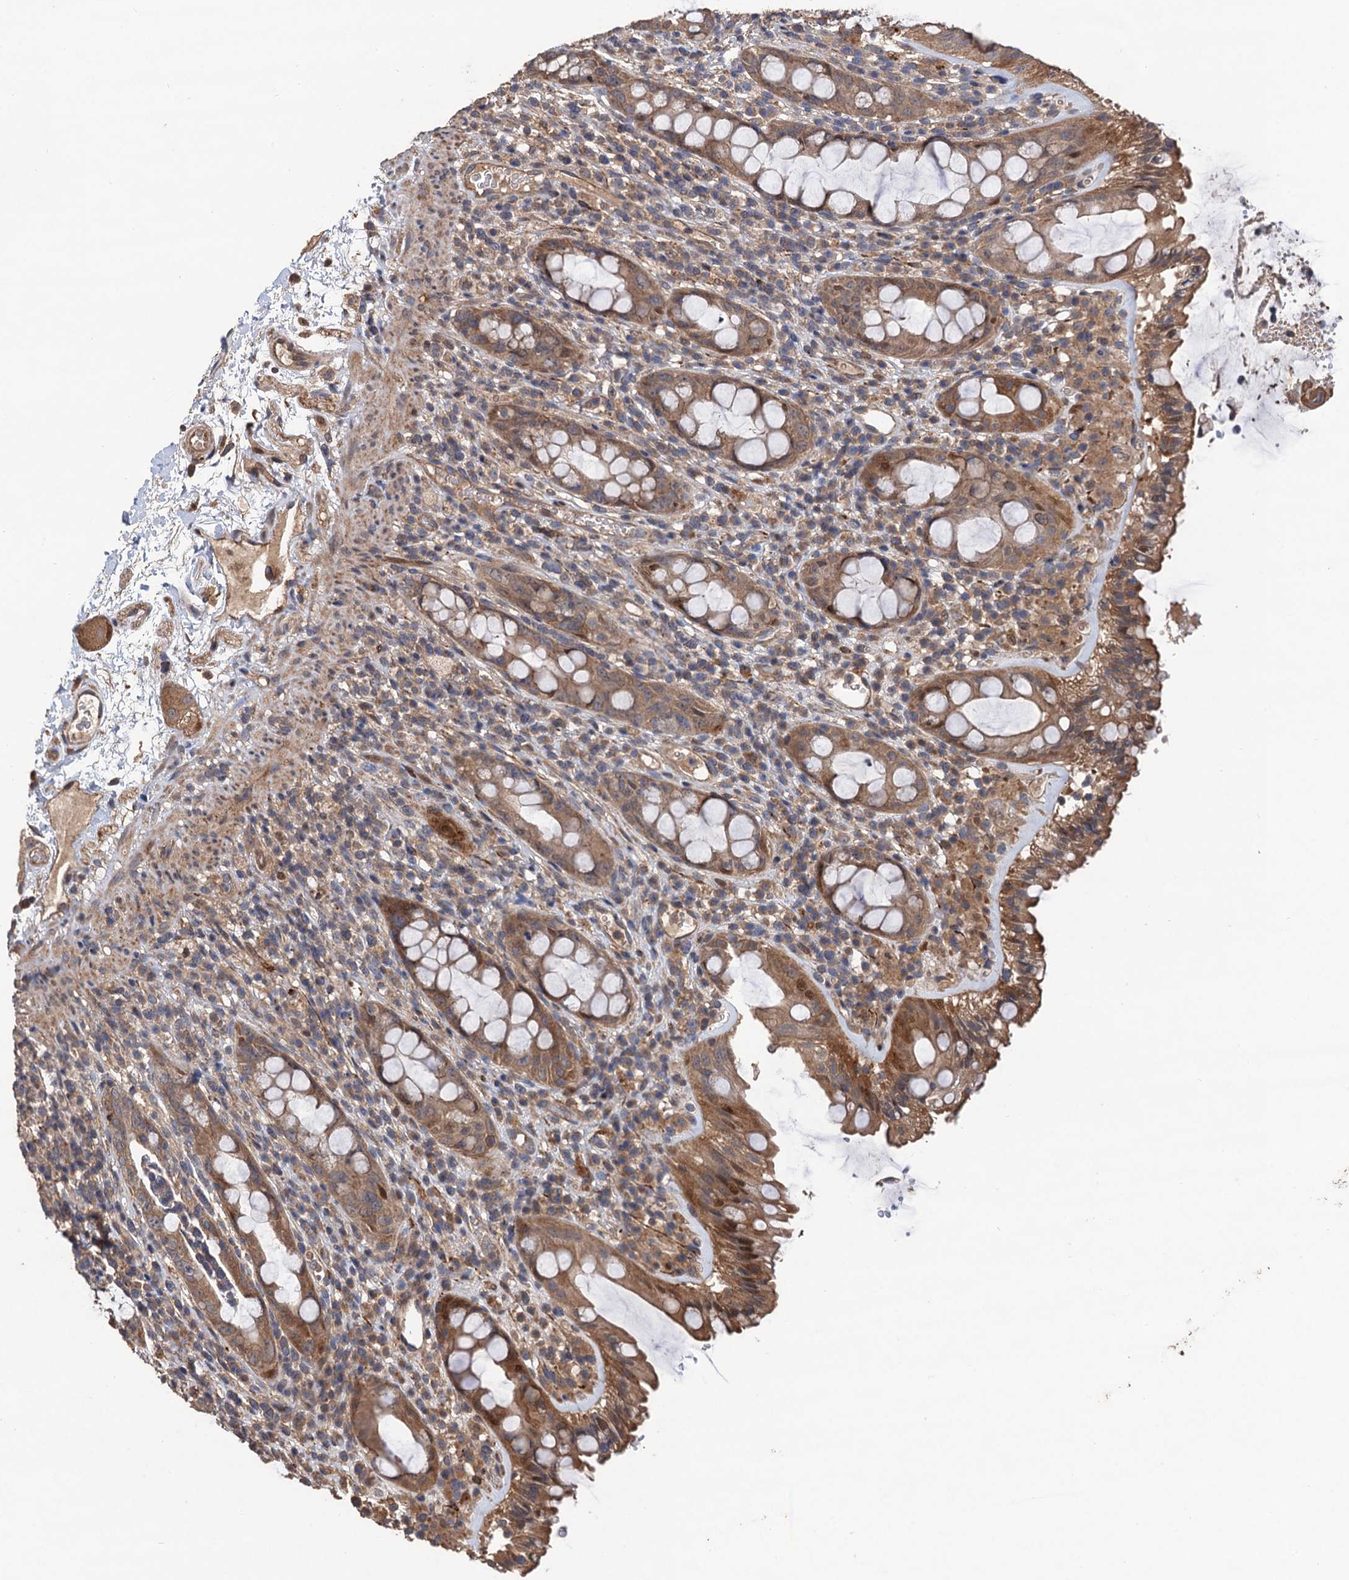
{"staining": {"intensity": "moderate", "quantity": ">75%", "location": "cytoplasmic/membranous,nuclear"}, "tissue": "rectum", "cell_type": "Glandular cells", "image_type": "normal", "snomed": [{"axis": "morphology", "description": "Normal tissue, NOS"}, {"axis": "topography", "description": "Rectum"}], "caption": "Immunohistochemical staining of unremarkable rectum exhibits medium levels of moderate cytoplasmic/membranous,nuclear expression in about >75% of glandular cells. (IHC, brightfield microscopy, high magnification).", "gene": "TMEM39B", "patient": {"sex": "female", "age": 57}}